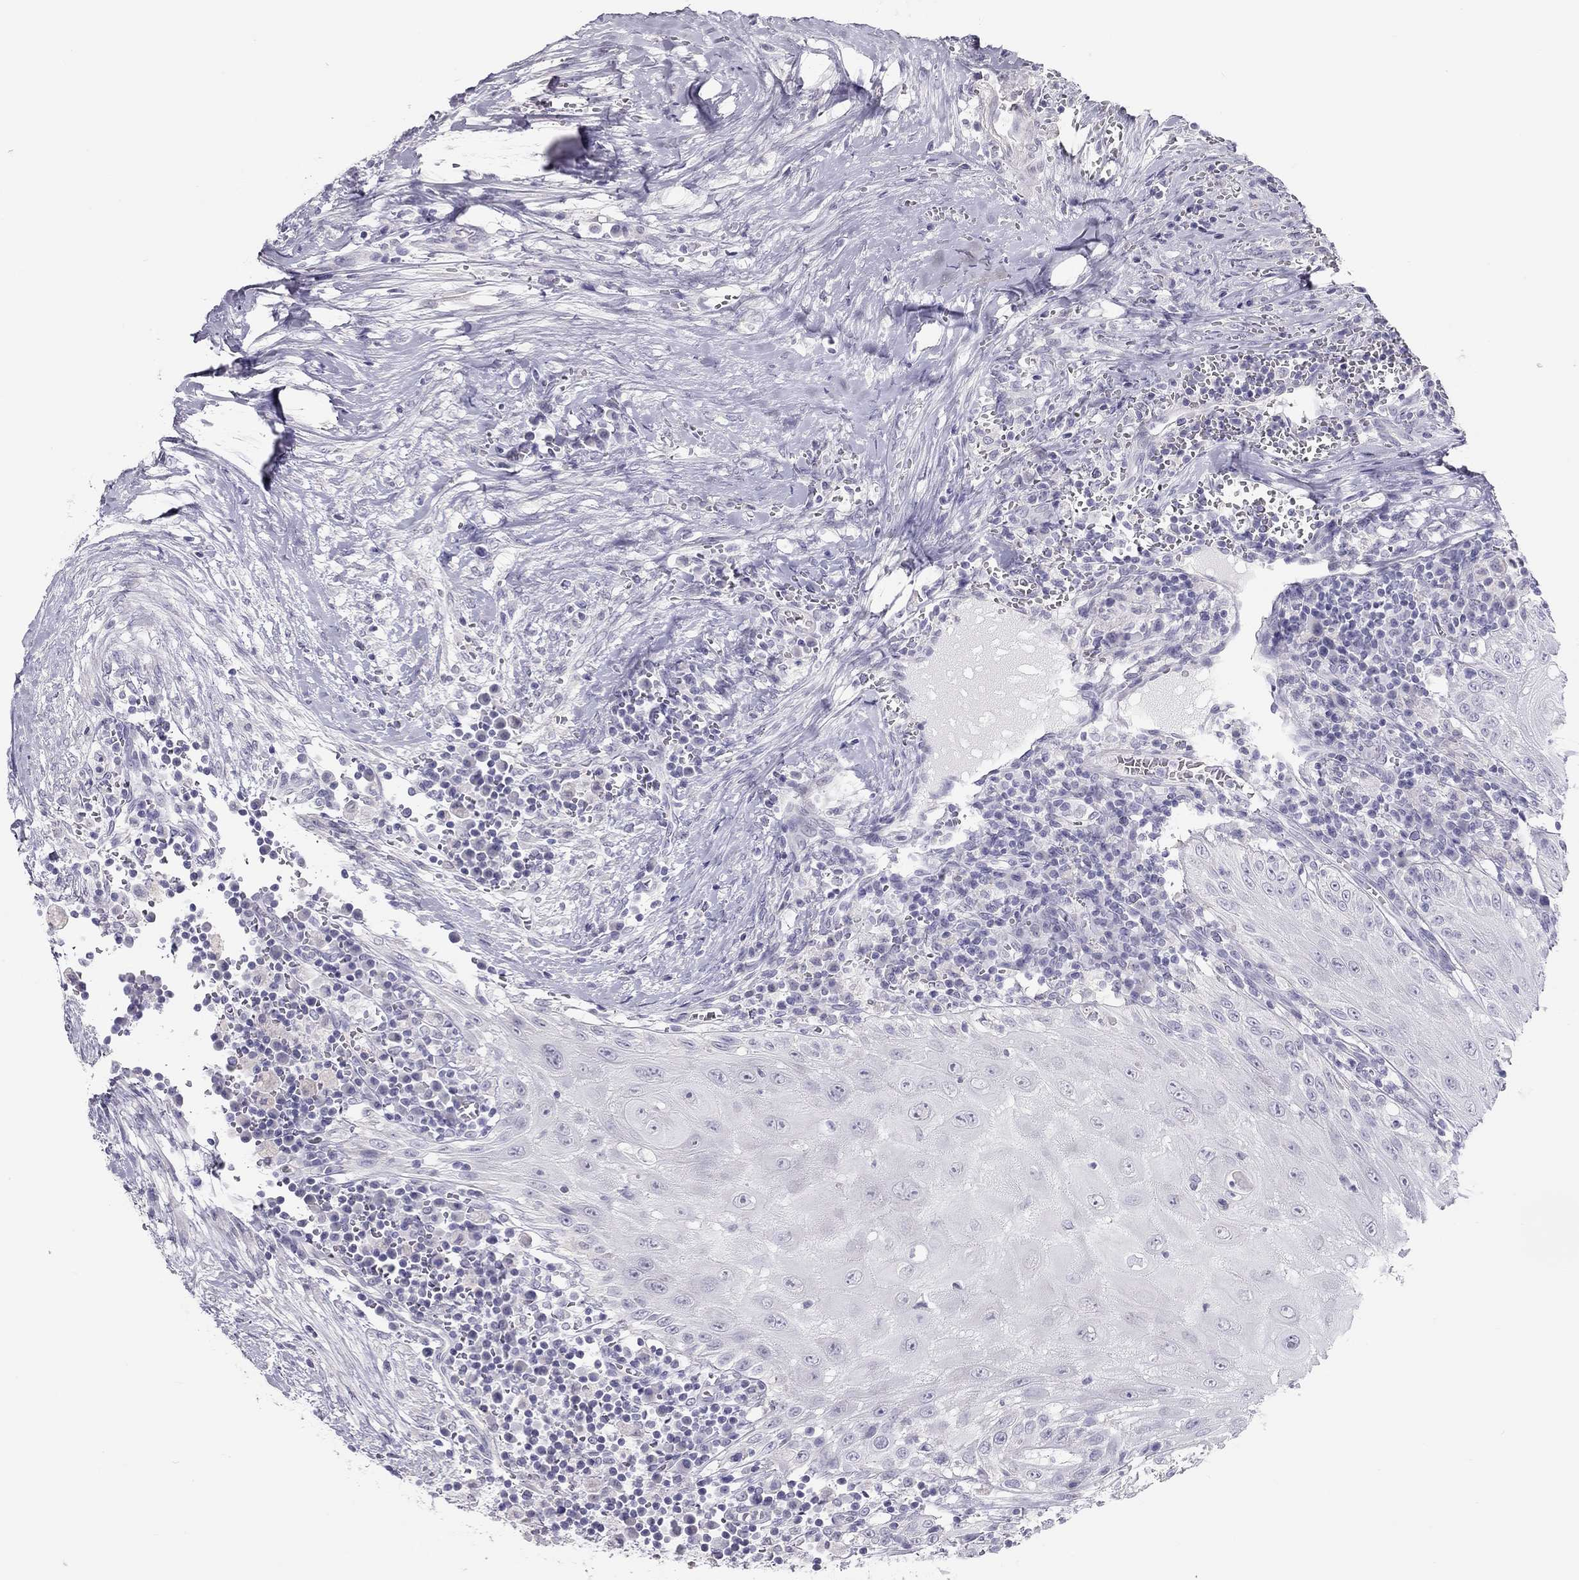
{"staining": {"intensity": "negative", "quantity": "none", "location": "none"}, "tissue": "head and neck cancer", "cell_type": "Tumor cells", "image_type": "cancer", "snomed": [{"axis": "morphology", "description": "Squamous cell carcinoma, NOS"}, {"axis": "topography", "description": "Oral tissue"}, {"axis": "topography", "description": "Head-Neck"}], "caption": "Immunohistochemistry photomicrograph of head and neck cancer stained for a protein (brown), which reveals no staining in tumor cells.", "gene": "SPATA12", "patient": {"sex": "male", "age": 58}}